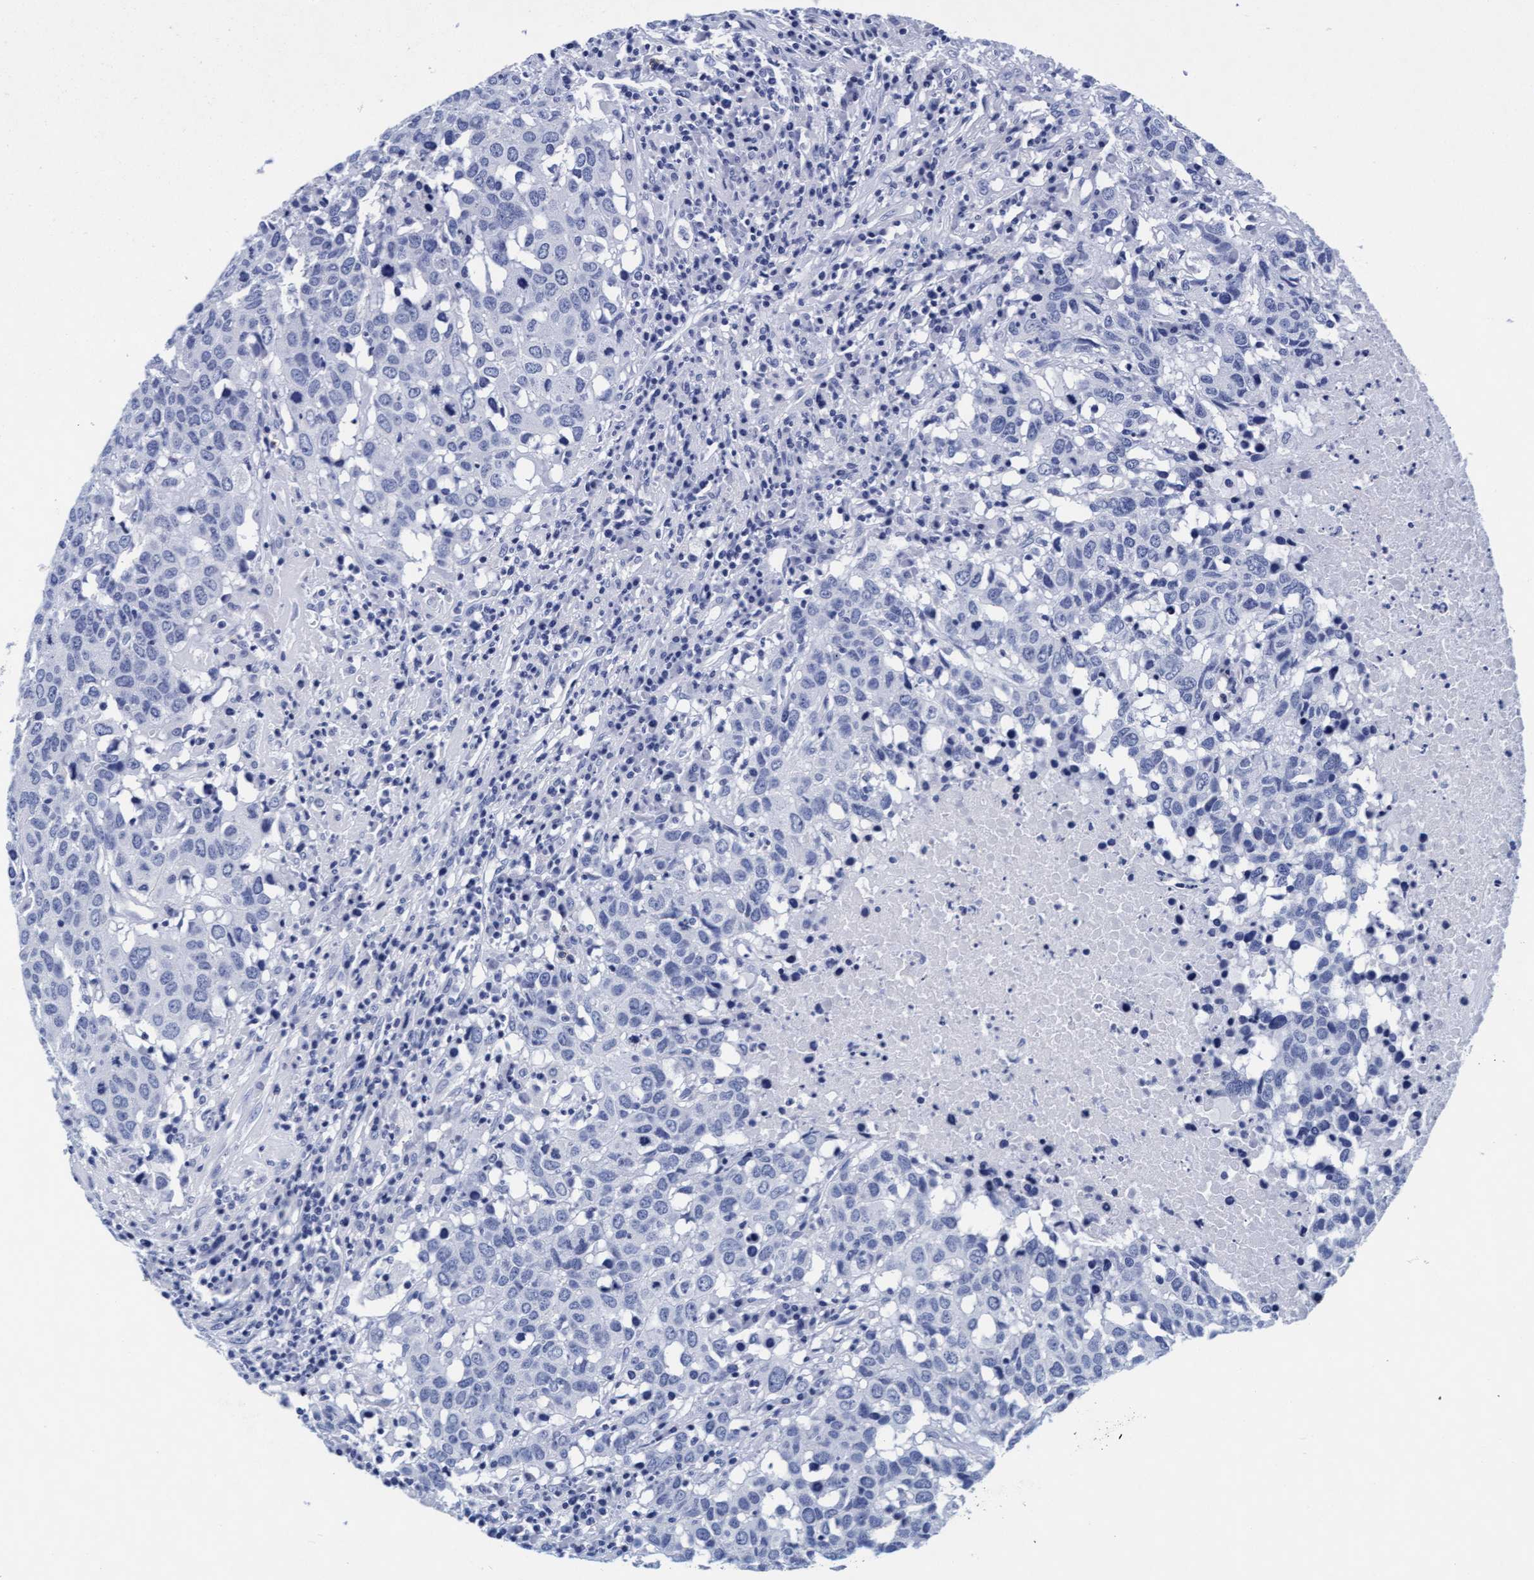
{"staining": {"intensity": "negative", "quantity": "none", "location": "none"}, "tissue": "head and neck cancer", "cell_type": "Tumor cells", "image_type": "cancer", "snomed": [{"axis": "morphology", "description": "Squamous cell carcinoma, NOS"}, {"axis": "topography", "description": "Head-Neck"}], "caption": "The micrograph exhibits no staining of tumor cells in head and neck cancer.", "gene": "ARSG", "patient": {"sex": "male", "age": 66}}